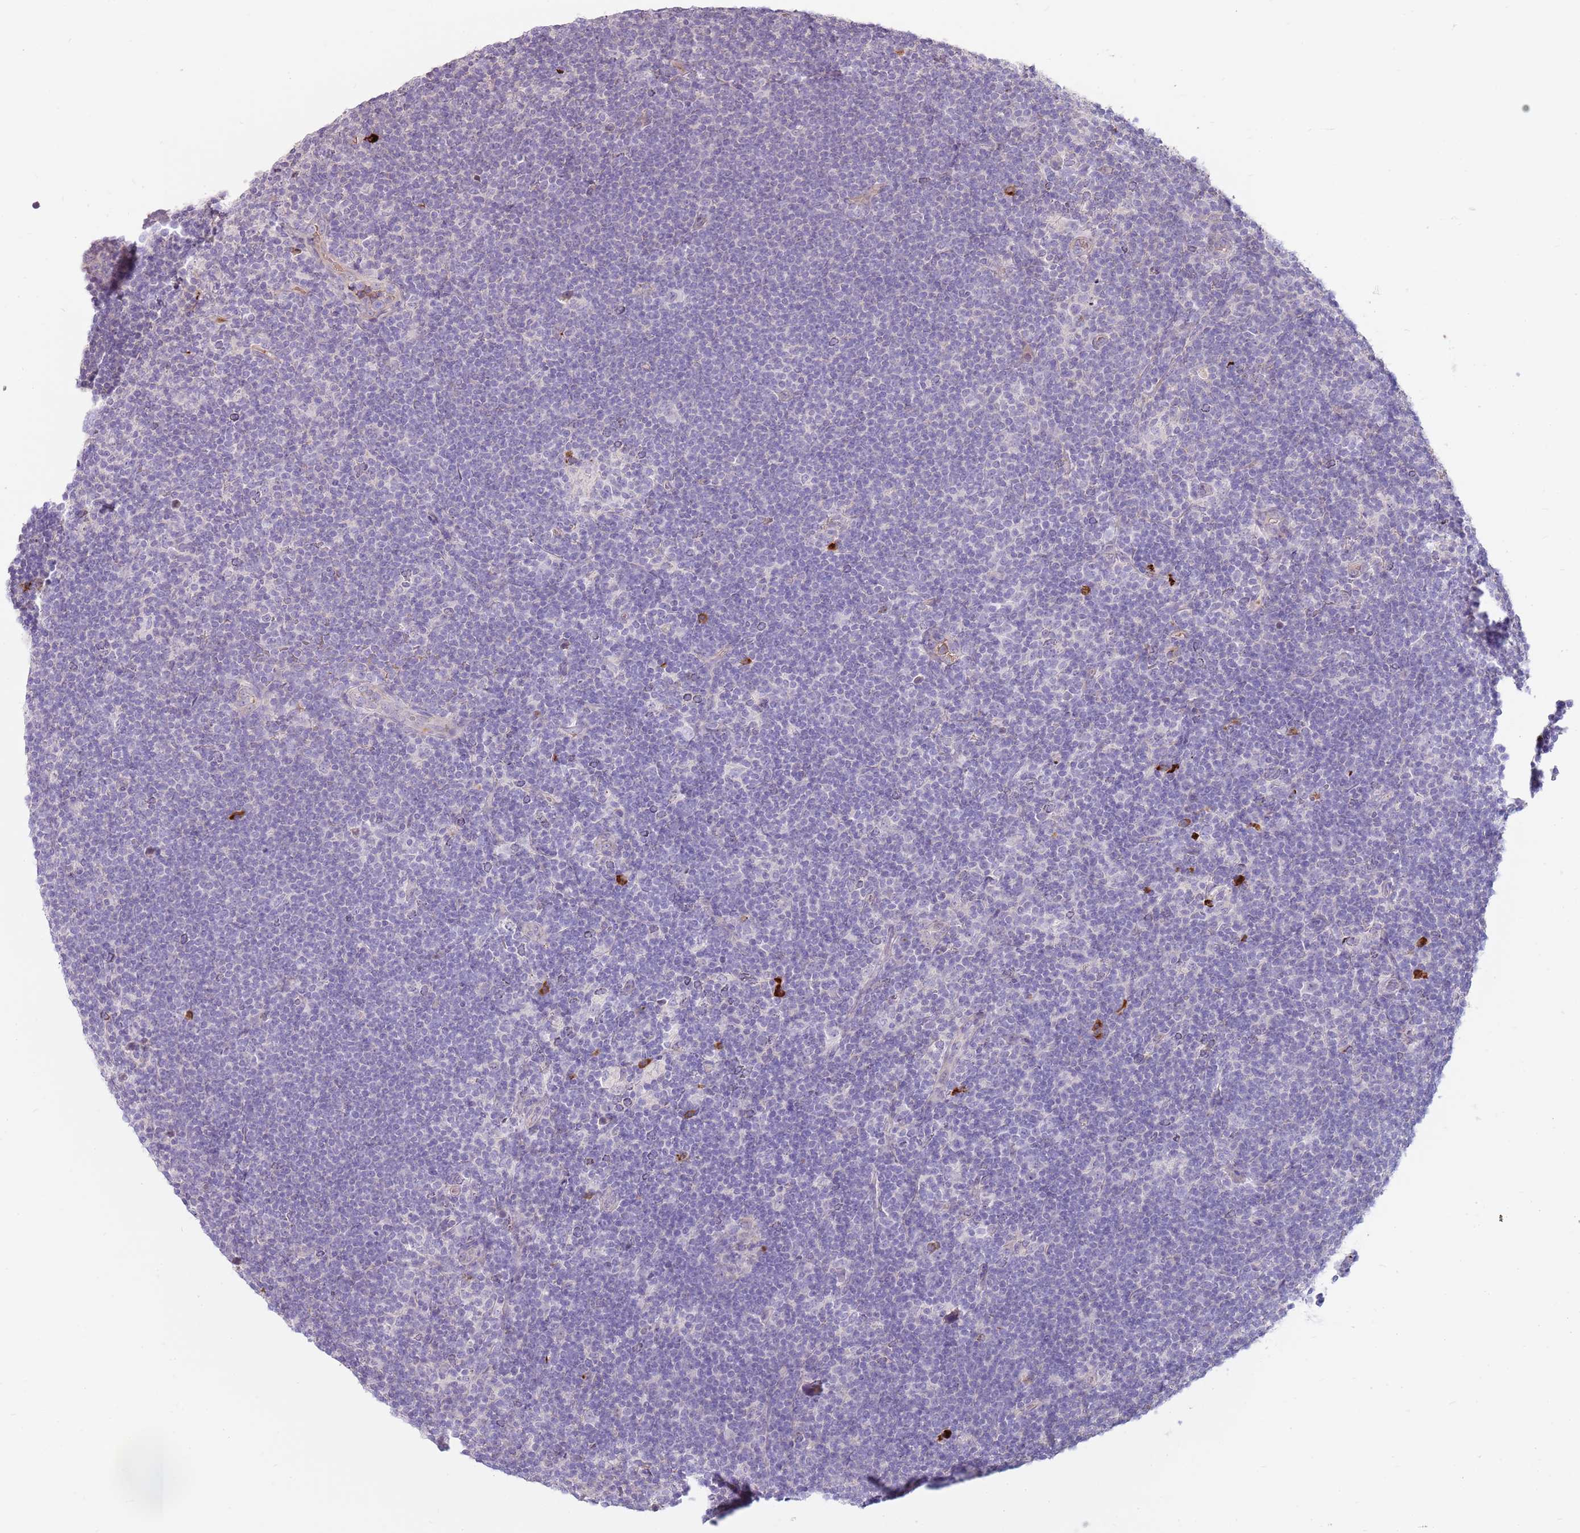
{"staining": {"intensity": "negative", "quantity": "none", "location": "none"}, "tissue": "lymphoma", "cell_type": "Tumor cells", "image_type": "cancer", "snomed": [{"axis": "morphology", "description": "Hodgkin's disease, NOS"}, {"axis": "topography", "description": "Lymph node"}], "caption": "There is no significant staining in tumor cells of lymphoma.", "gene": "MCUB", "patient": {"sex": "female", "age": 57}}